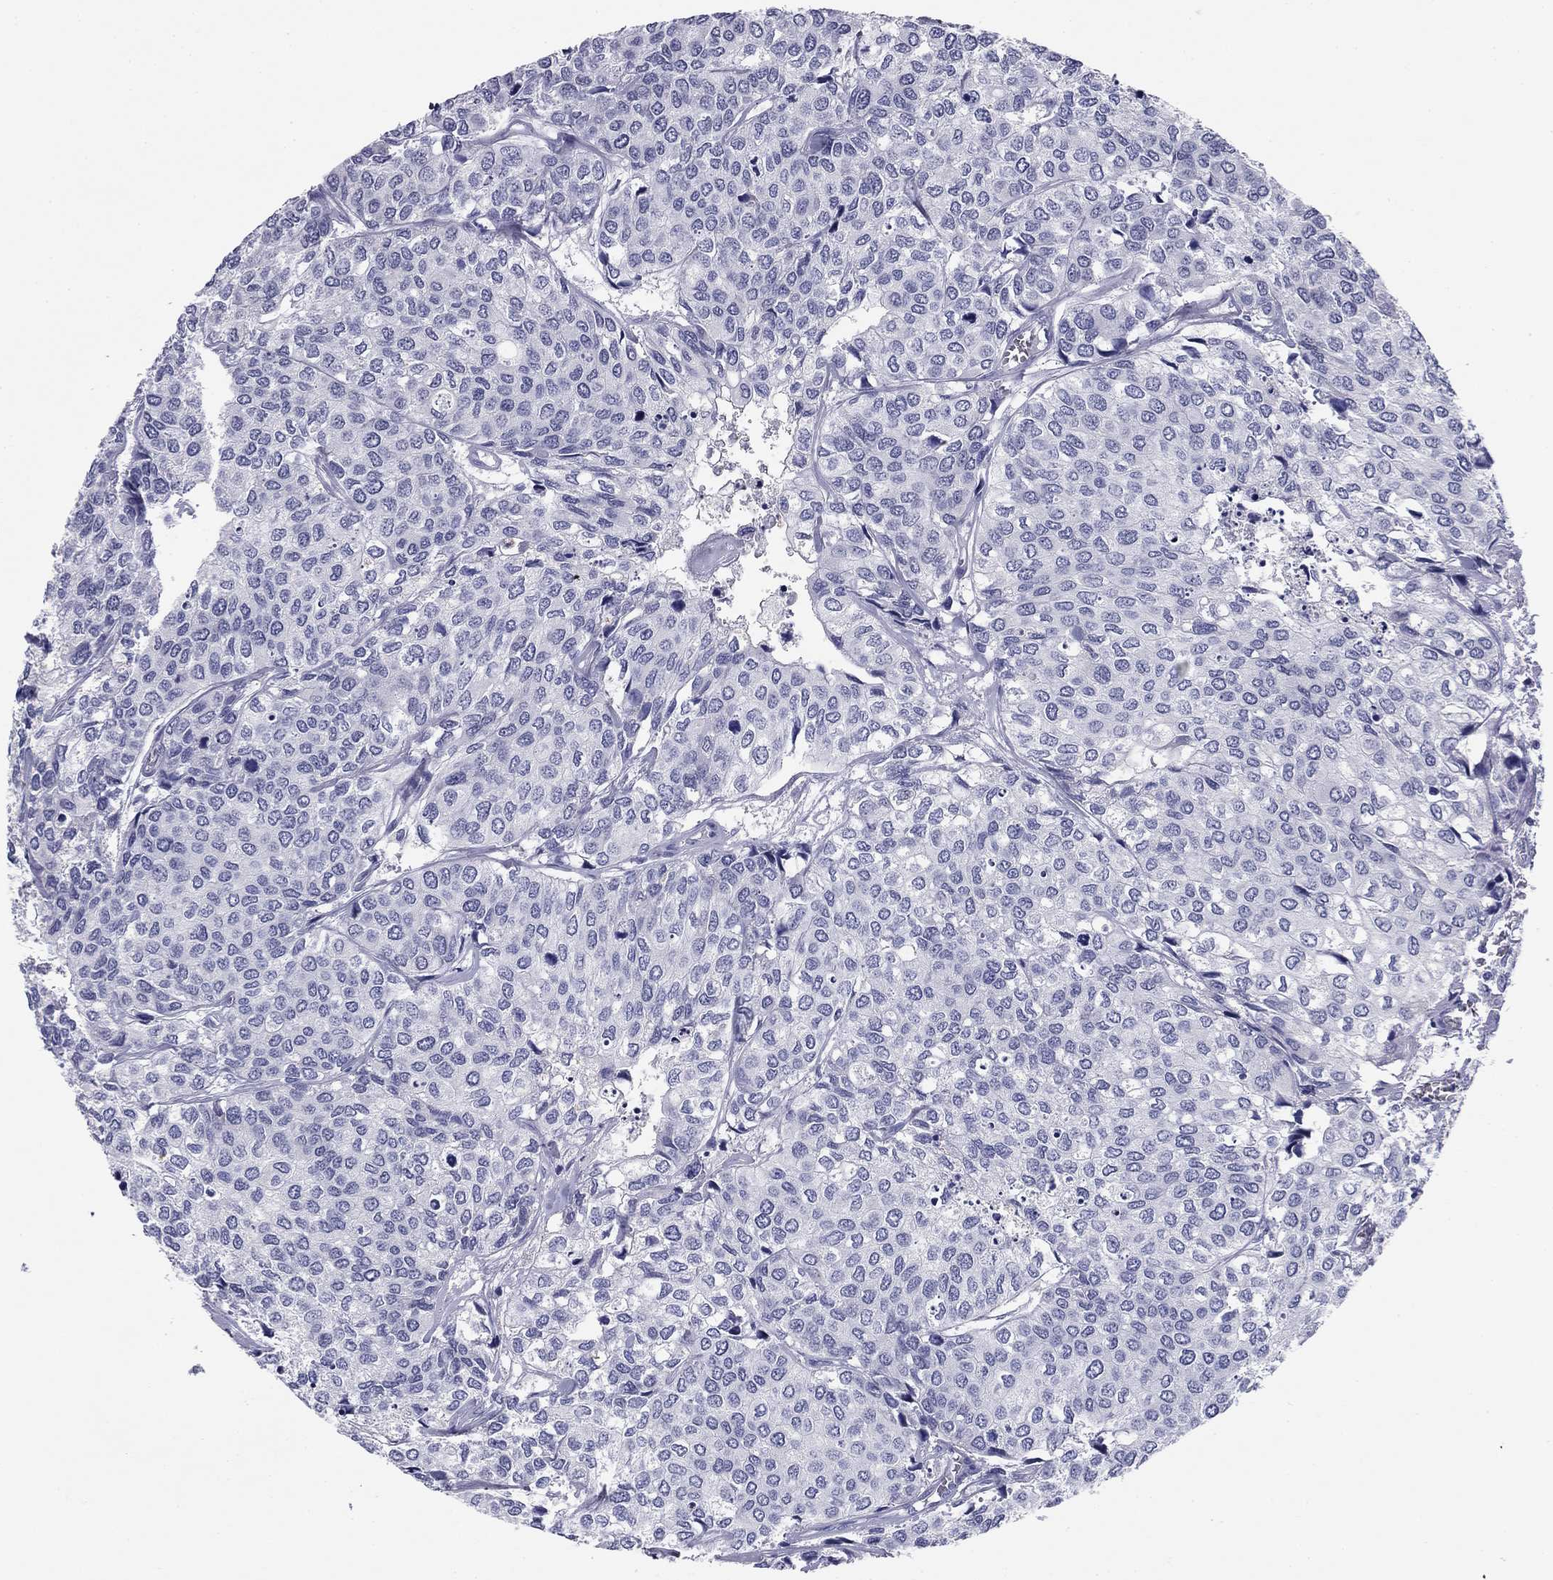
{"staining": {"intensity": "negative", "quantity": "none", "location": "none"}, "tissue": "urothelial cancer", "cell_type": "Tumor cells", "image_type": "cancer", "snomed": [{"axis": "morphology", "description": "Urothelial carcinoma, High grade"}, {"axis": "topography", "description": "Urinary bladder"}], "caption": "Immunohistochemistry histopathology image of neoplastic tissue: urothelial carcinoma (high-grade) stained with DAB (3,3'-diaminobenzidine) exhibits no significant protein staining in tumor cells.", "gene": "ABCC2", "patient": {"sex": "male", "age": 73}}